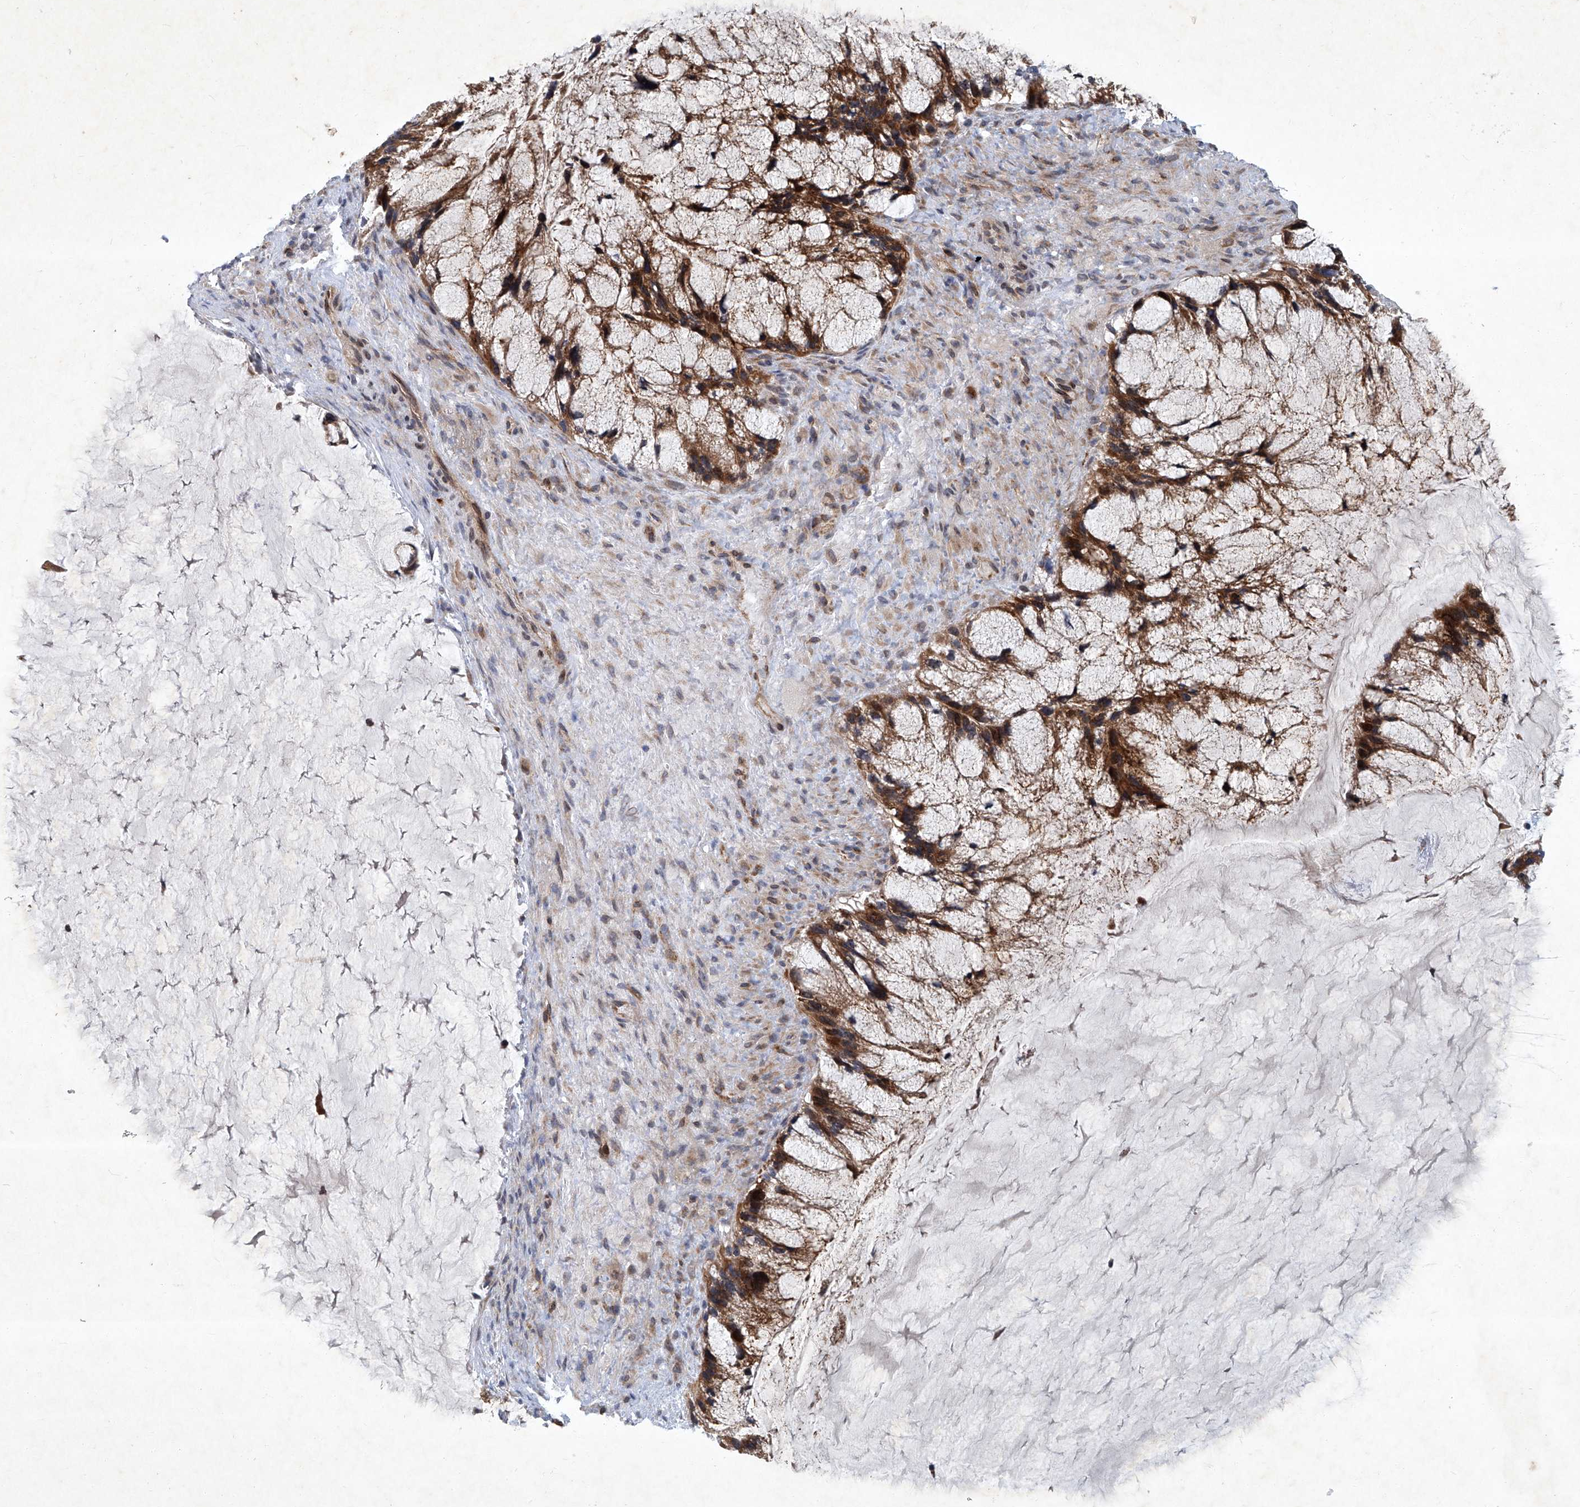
{"staining": {"intensity": "strong", "quantity": ">75%", "location": "cytoplasmic/membranous"}, "tissue": "ovarian cancer", "cell_type": "Tumor cells", "image_type": "cancer", "snomed": [{"axis": "morphology", "description": "Cystadenocarcinoma, mucinous, NOS"}, {"axis": "topography", "description": "Ovary"}], "caption": "Protein expression analysis of ovarian cancer (mucinous cystadenocarcinoma) displays strong cytoplasmic/membranous positivity in about >75% of tumor cells. The protein of interest is stained brown, and the nuclei are stained in blue (DAB (3,3'-diaminobenzidine) IHC with brightfield microscopy, high magnification).", "gene": "GPR132", "patient": {"sex": "female", "age": 37}}